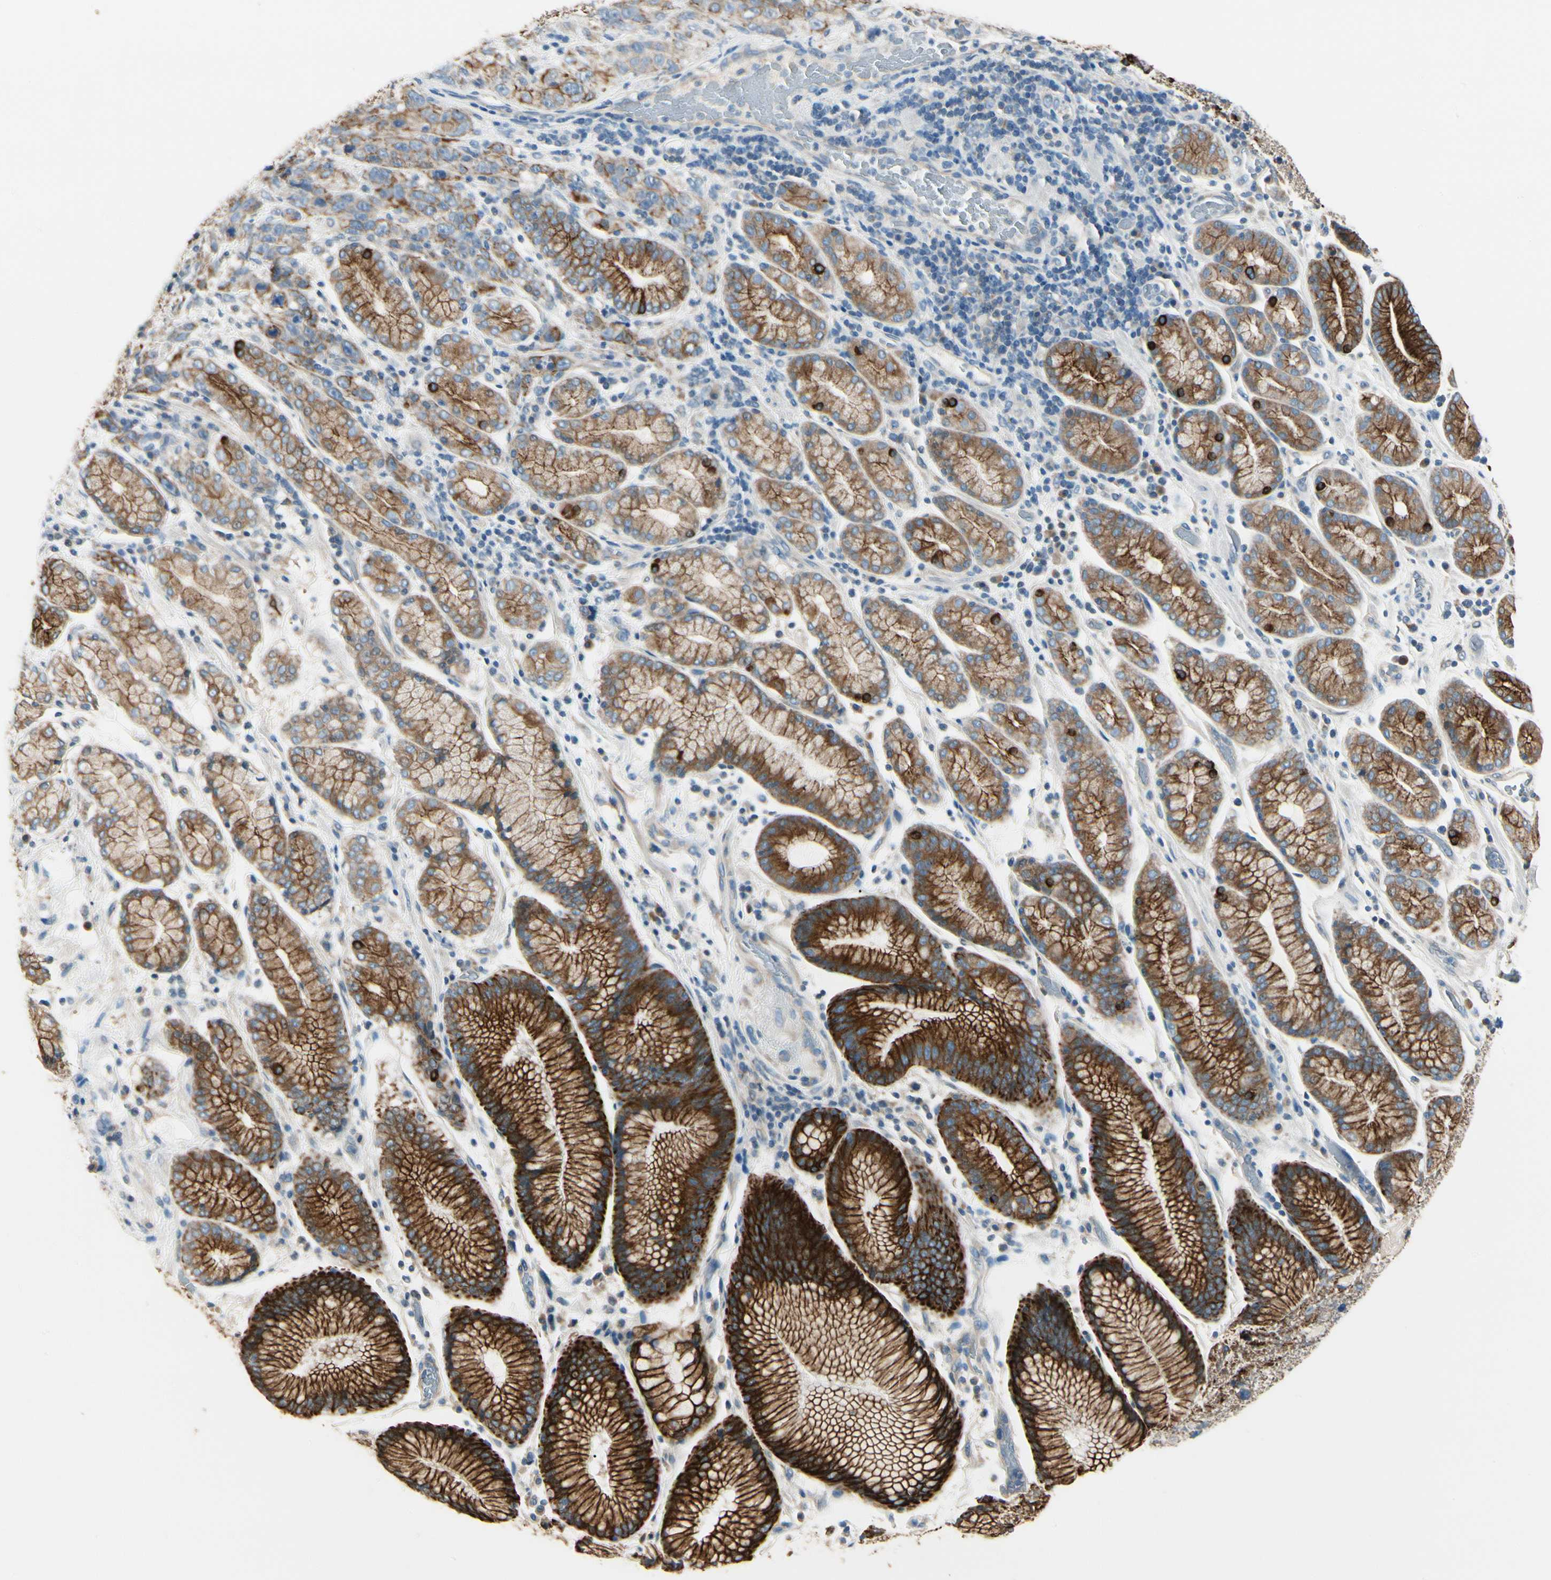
{"staining": {"intensity": "strong", "quantity": ">75%", "location": "cytoplasmic/membranous"}, "tissue": "stomach cancer", "cell_type": "Tumor cells", "image_type": "cancer", "snomed": [{"axis": "morphology", "description": "Normal tissue, NOS"}, {"axis": "morphology", "description": "Adenocarcinoma, NOS"}, {"axis": "topography", "description": "Stomach"}], "caption": "Brown immunohistochemical staining in human stomach adenocarcinoma reveals strong cytoplasmic/membranous staining in about >75% of tumor cells.", "gene": "DUSP12", "patient": {"sex": "male", "age": 48}}